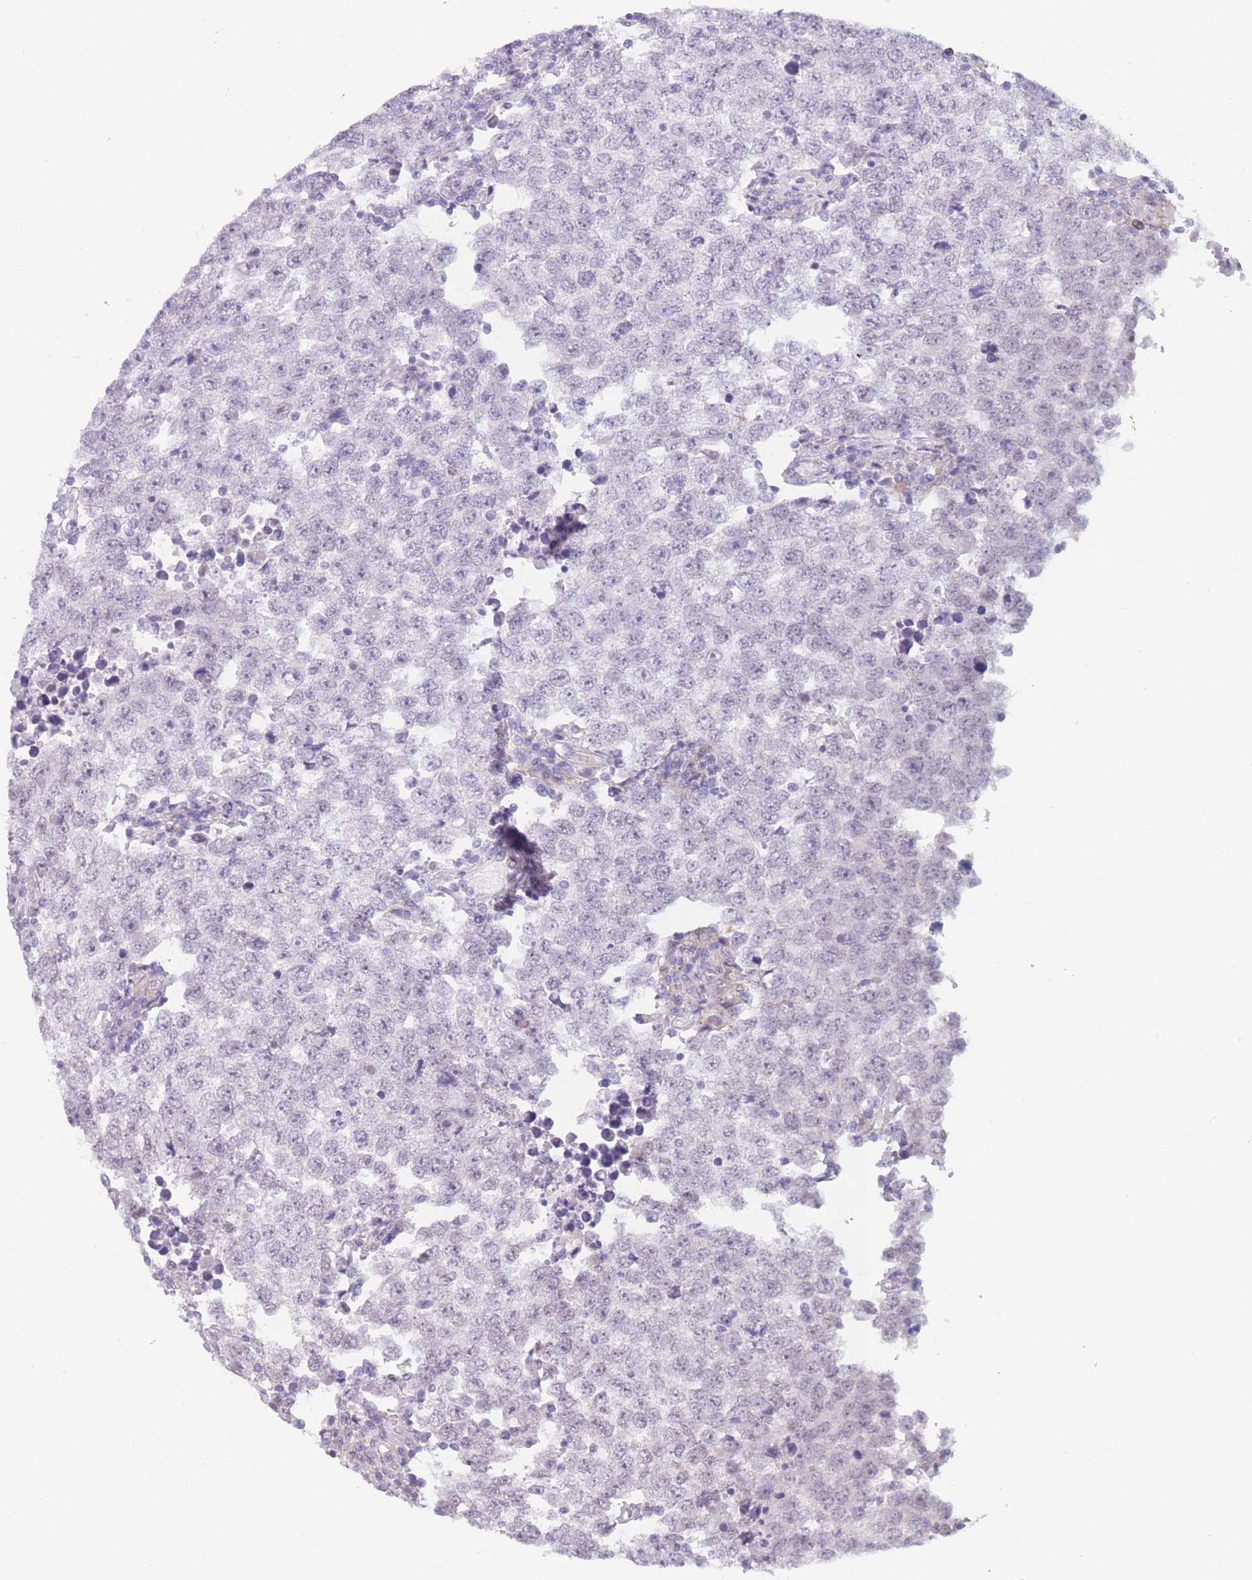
{"staining": {"intensity": "negative", "quantity": "none", "location": "none"}, "tissue": "testis cancer", "cell_type": "Tumor cells", "image_type": "cancer", "snomed": [{"axis": "morphology", "description": "Seminoma, NOS"}, {"axis": "morphology", "description": "Carcinoma, Embryonal, NOS"}, {"axis": "topography", "description": "Testis"}], "caption": "Histopathology image shows no protein positivity in tumor cells of testis cancer tissue. (Stains: DAB IHC with hematoxylin counter stain, Microscopy: brightfield microscopy at high magnification).", "gene": "PODXL", "patient": {"sex": "male", "age": 28}}